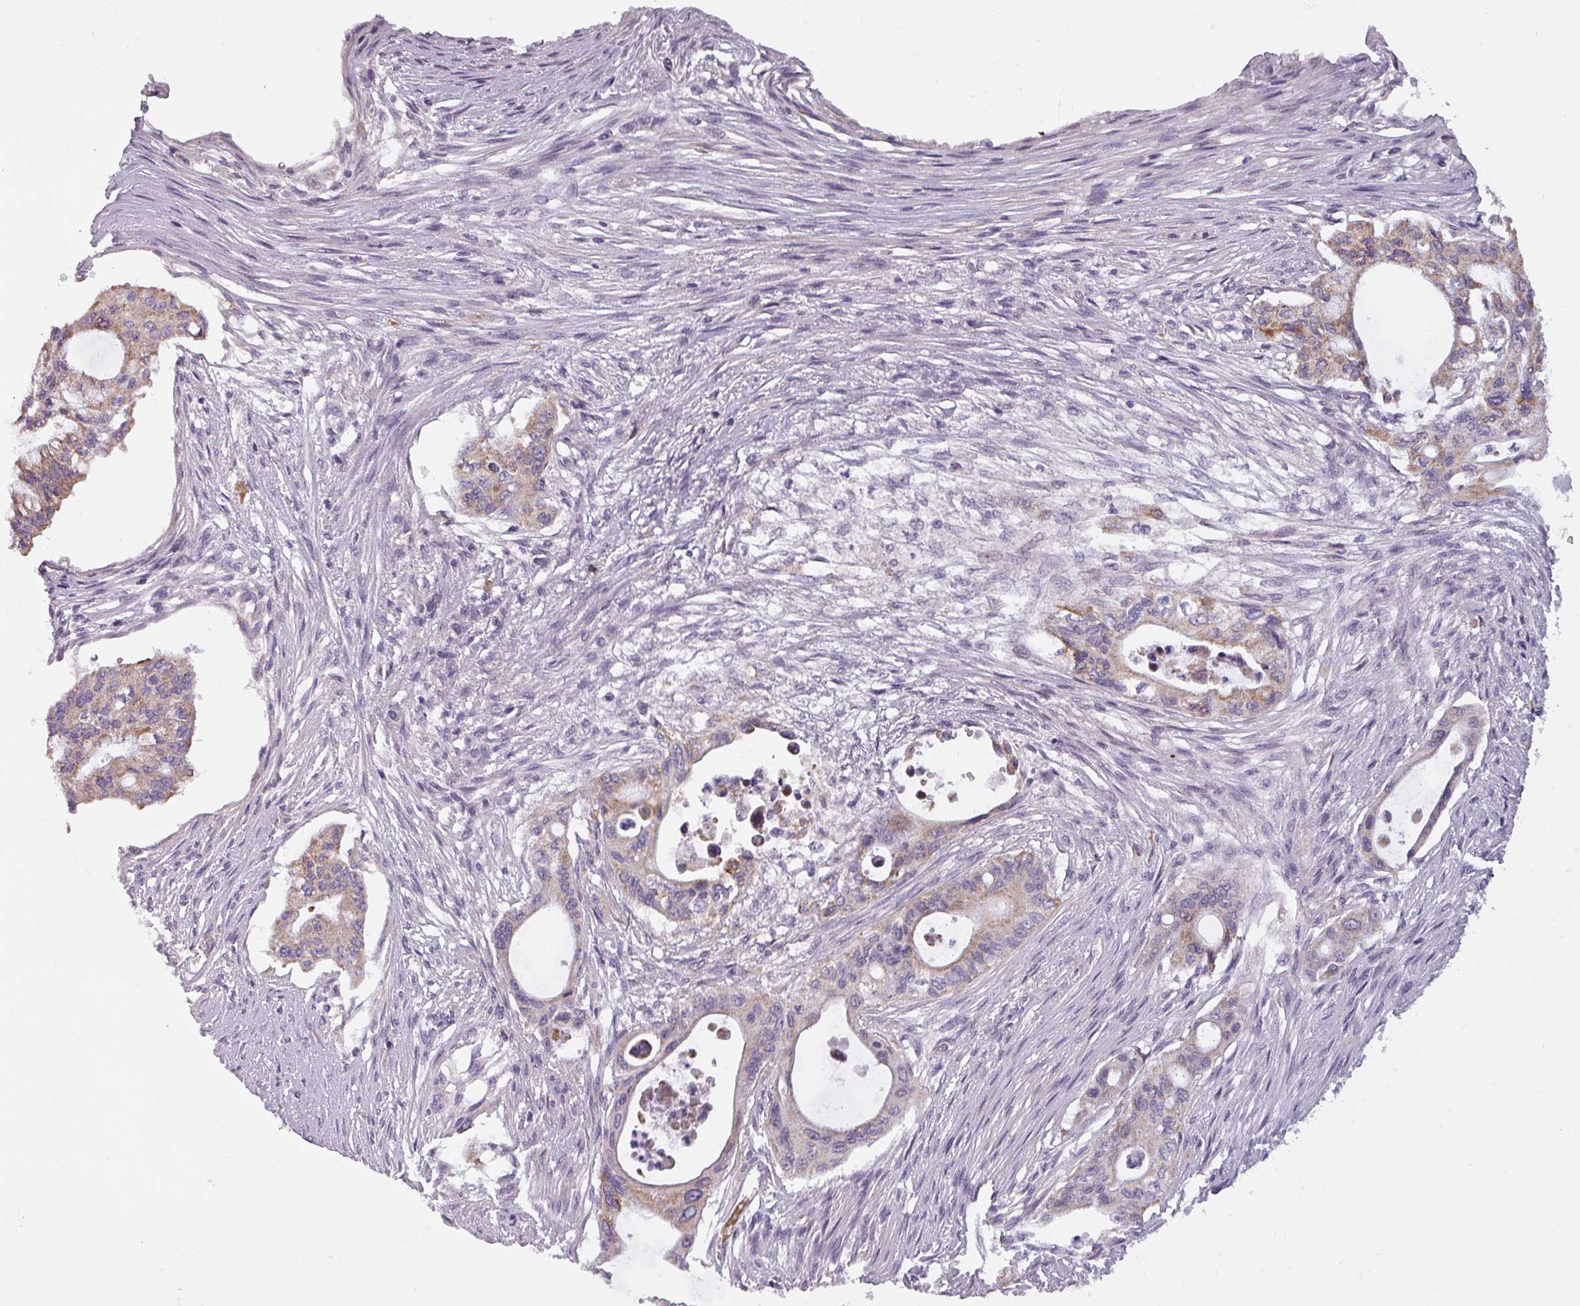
{"staining": {"intensity": "weak", "quantity": "25%-75%", "location": "cytoplasmic/membranous"}, "tissue": "pancreatic cancer", "cell_type": "Tumor cells", "image_type": "cancer", "snomed": [{"axis": "morphology", "description": "Adenocarcinoma, NOS"}, {"axis": "topography", "description": "Pancreas"}], "caption": "Immunohistochemical staining of human pancreatic cancer shows low levels of weak cytoplasmic/membranous protein staining in about 25%-75% of tumor cells.", "gene": "C2orf68", "patient": {"sex": "male", "age": 46}}